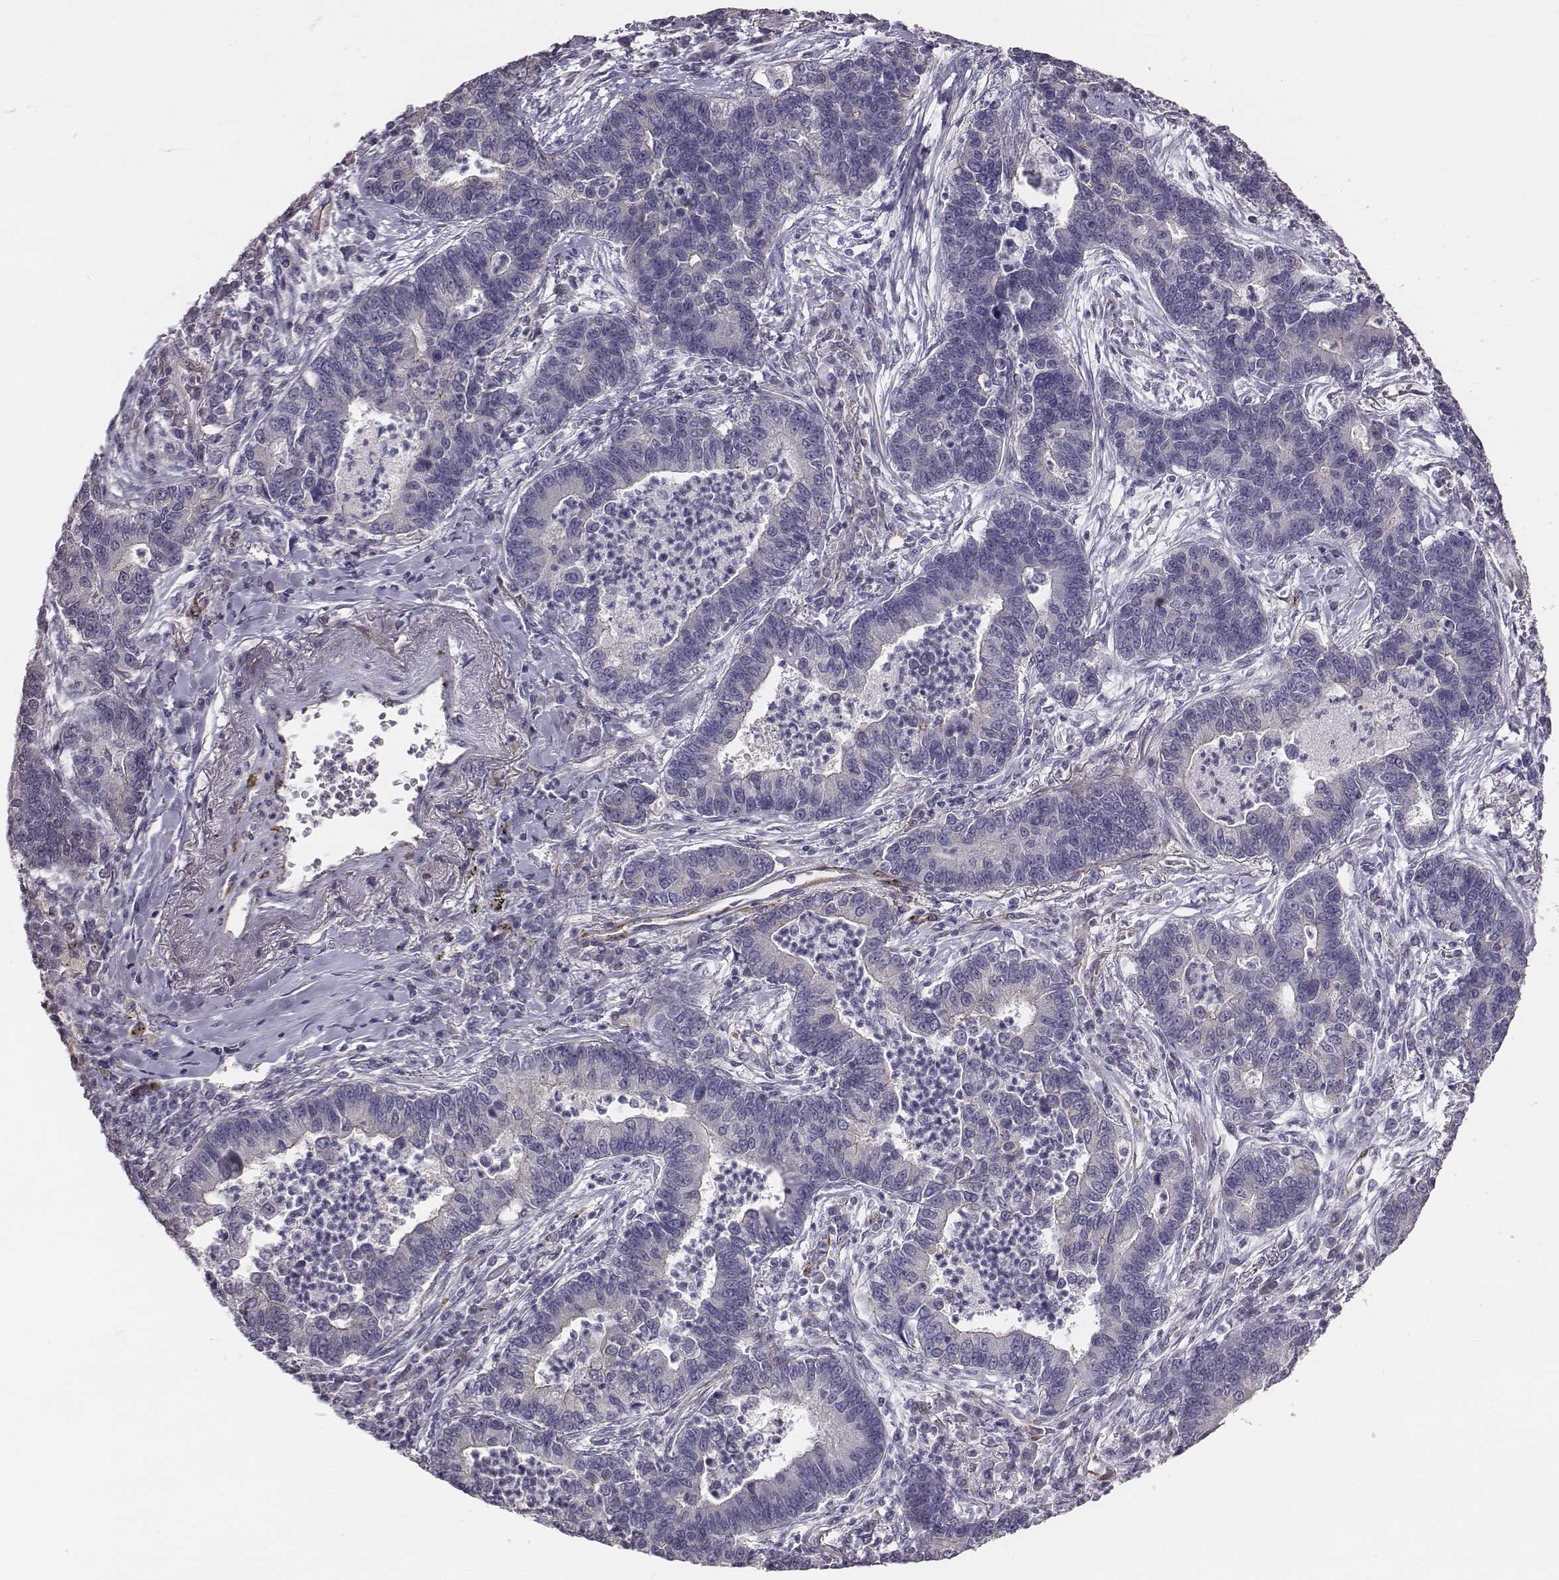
{"staining": {"intensity": "negative", "quantity": "none", "location": "none"}, "tissue": "lung cancer", "cell_type": "Tumor cells", "image_type": "cancer", "snomed": [{"axis": "morphology", "description": "Adenocarcinoma, NOS"}, {"axis": "topography", "description": "Lung"}], "caption": "This is a histopathology image of immunohistochemistry staining of lung adenocarcinoma, which shows no staining in tumor cells.", "gene": "PRKCZ", "patient": {"sex": "female", "age": 57}}